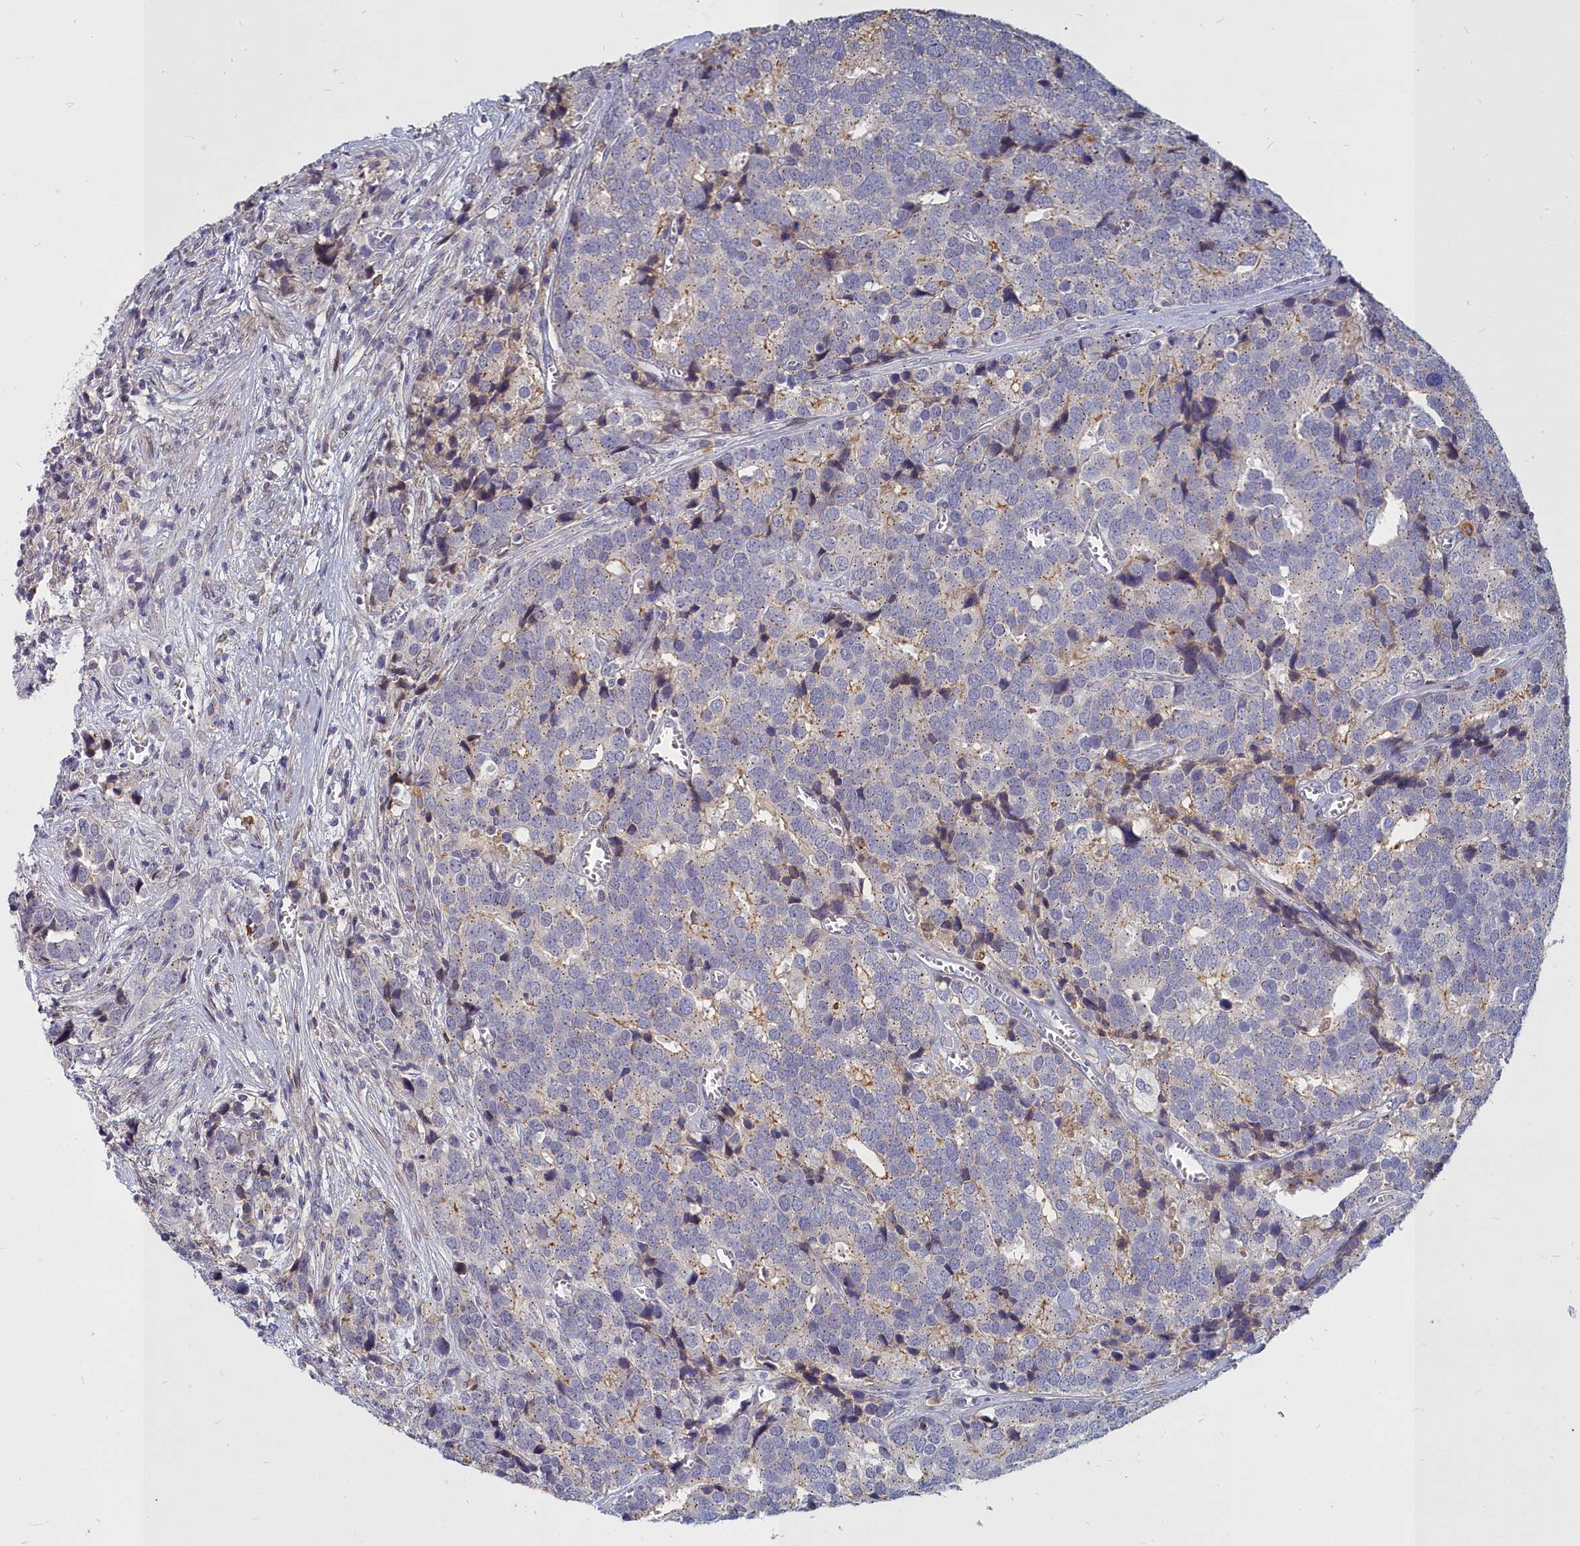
{"staining": {"intensity": "weak", "quantity": "<25%", "location": "cytoplasmic/membranous"}, "tissue": "prostate cancer", "cell_type": "Tumor cells", "image_type": "cancer", "snomed": [{"axis": "morphology", "description": "Adenocarcinoma, High grade"}, {"axis": "topography", "description": "Prostate"}], "caption": "A photomicrograph of human prostate cancer is negative for staining in tumor cells.", "gene": "NOXA1", "patient": {"sex": "male", "age": 71}}